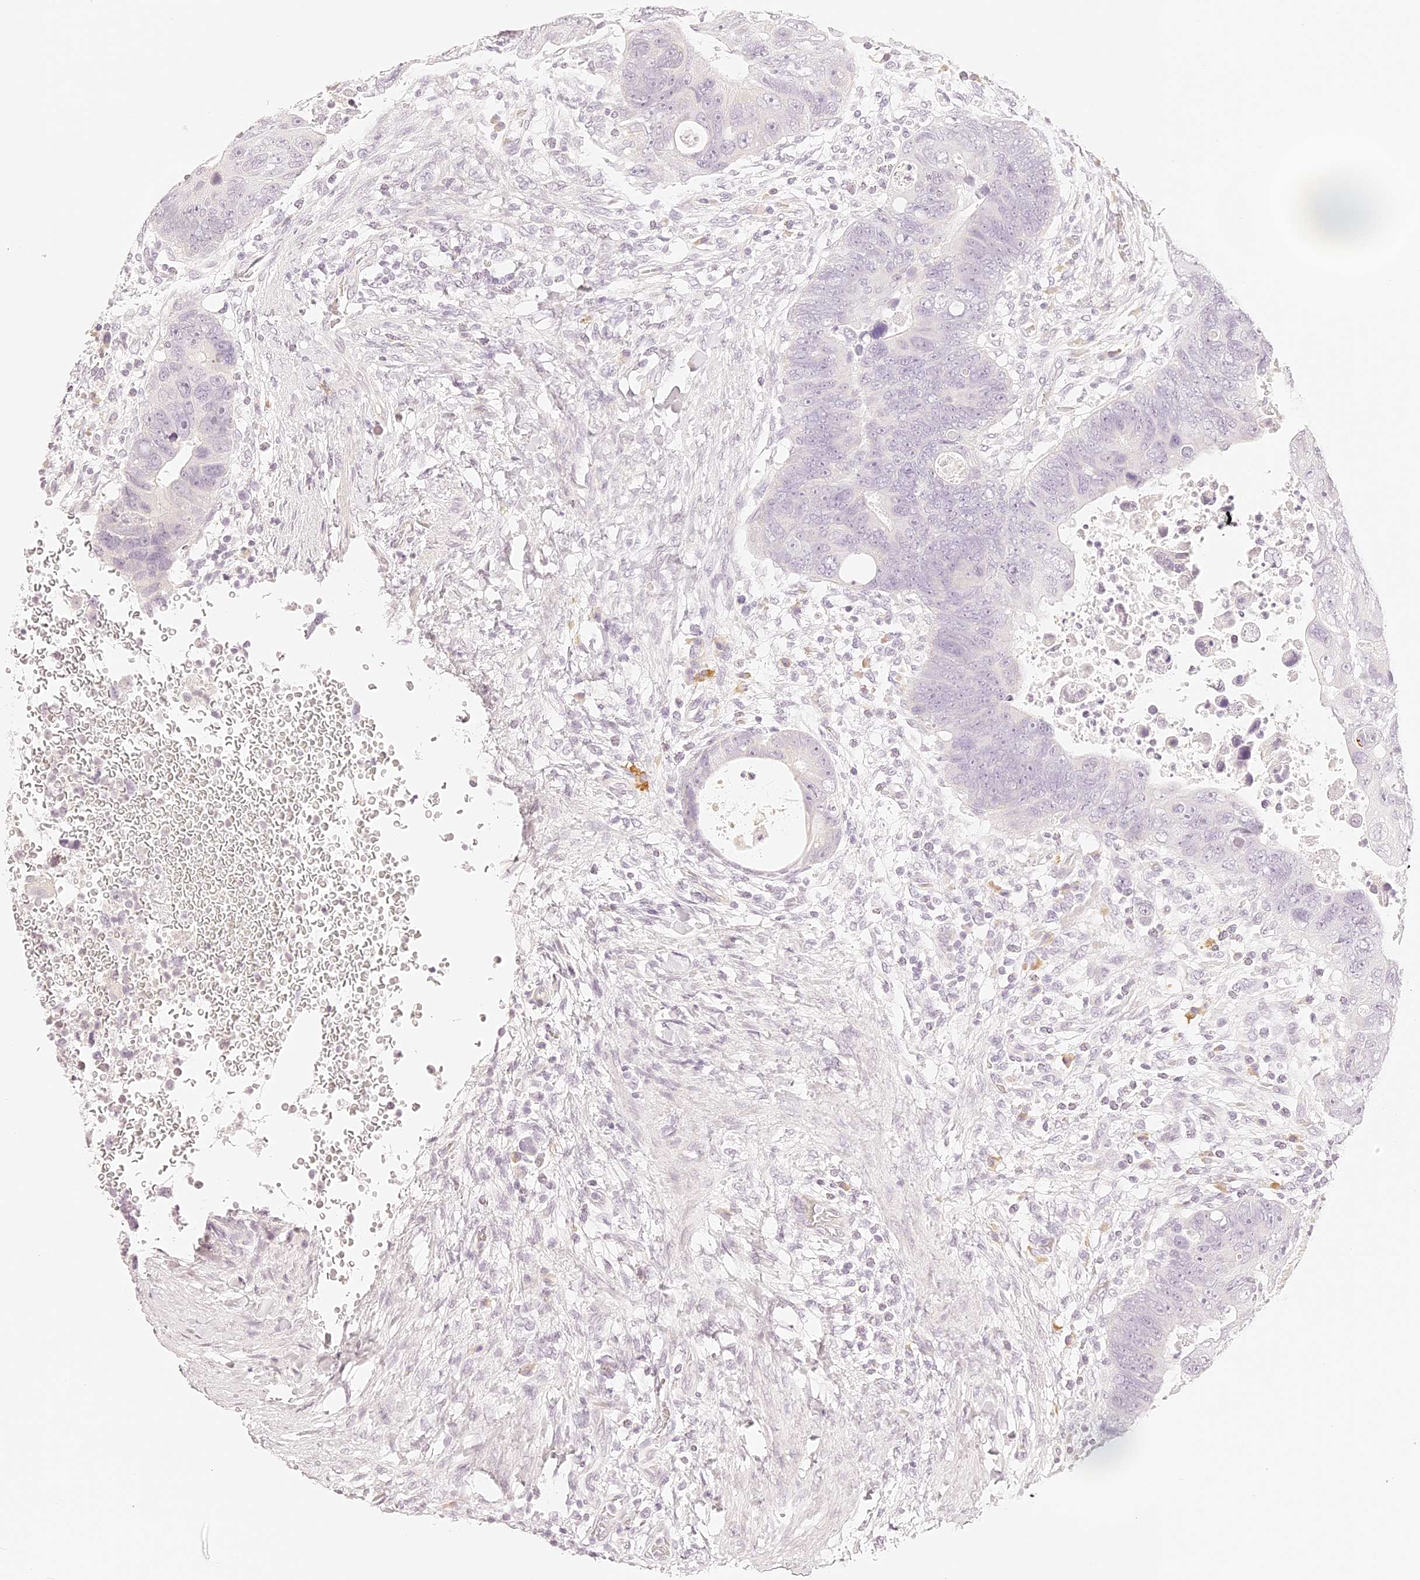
{"staining": {"intensity": "negative", "quantity": "none", "location": "none"}, "tissue": "colorectal cancer", "cell_type": "Tumor cells", "image_type": "cancer", "snomed": [{"axis": "morphology", "description": "Adenocarcinoma, NOS"}, {"axis": "topography", "description": "Rectum"}], "caption": "Immunohistochemistry image of human colorectal adenocarcinoma stained for a protein (brown), which displays no staining in tumor cells.", "gene": "TRIM45", "patient": {"sex": "male", "age": 59}}